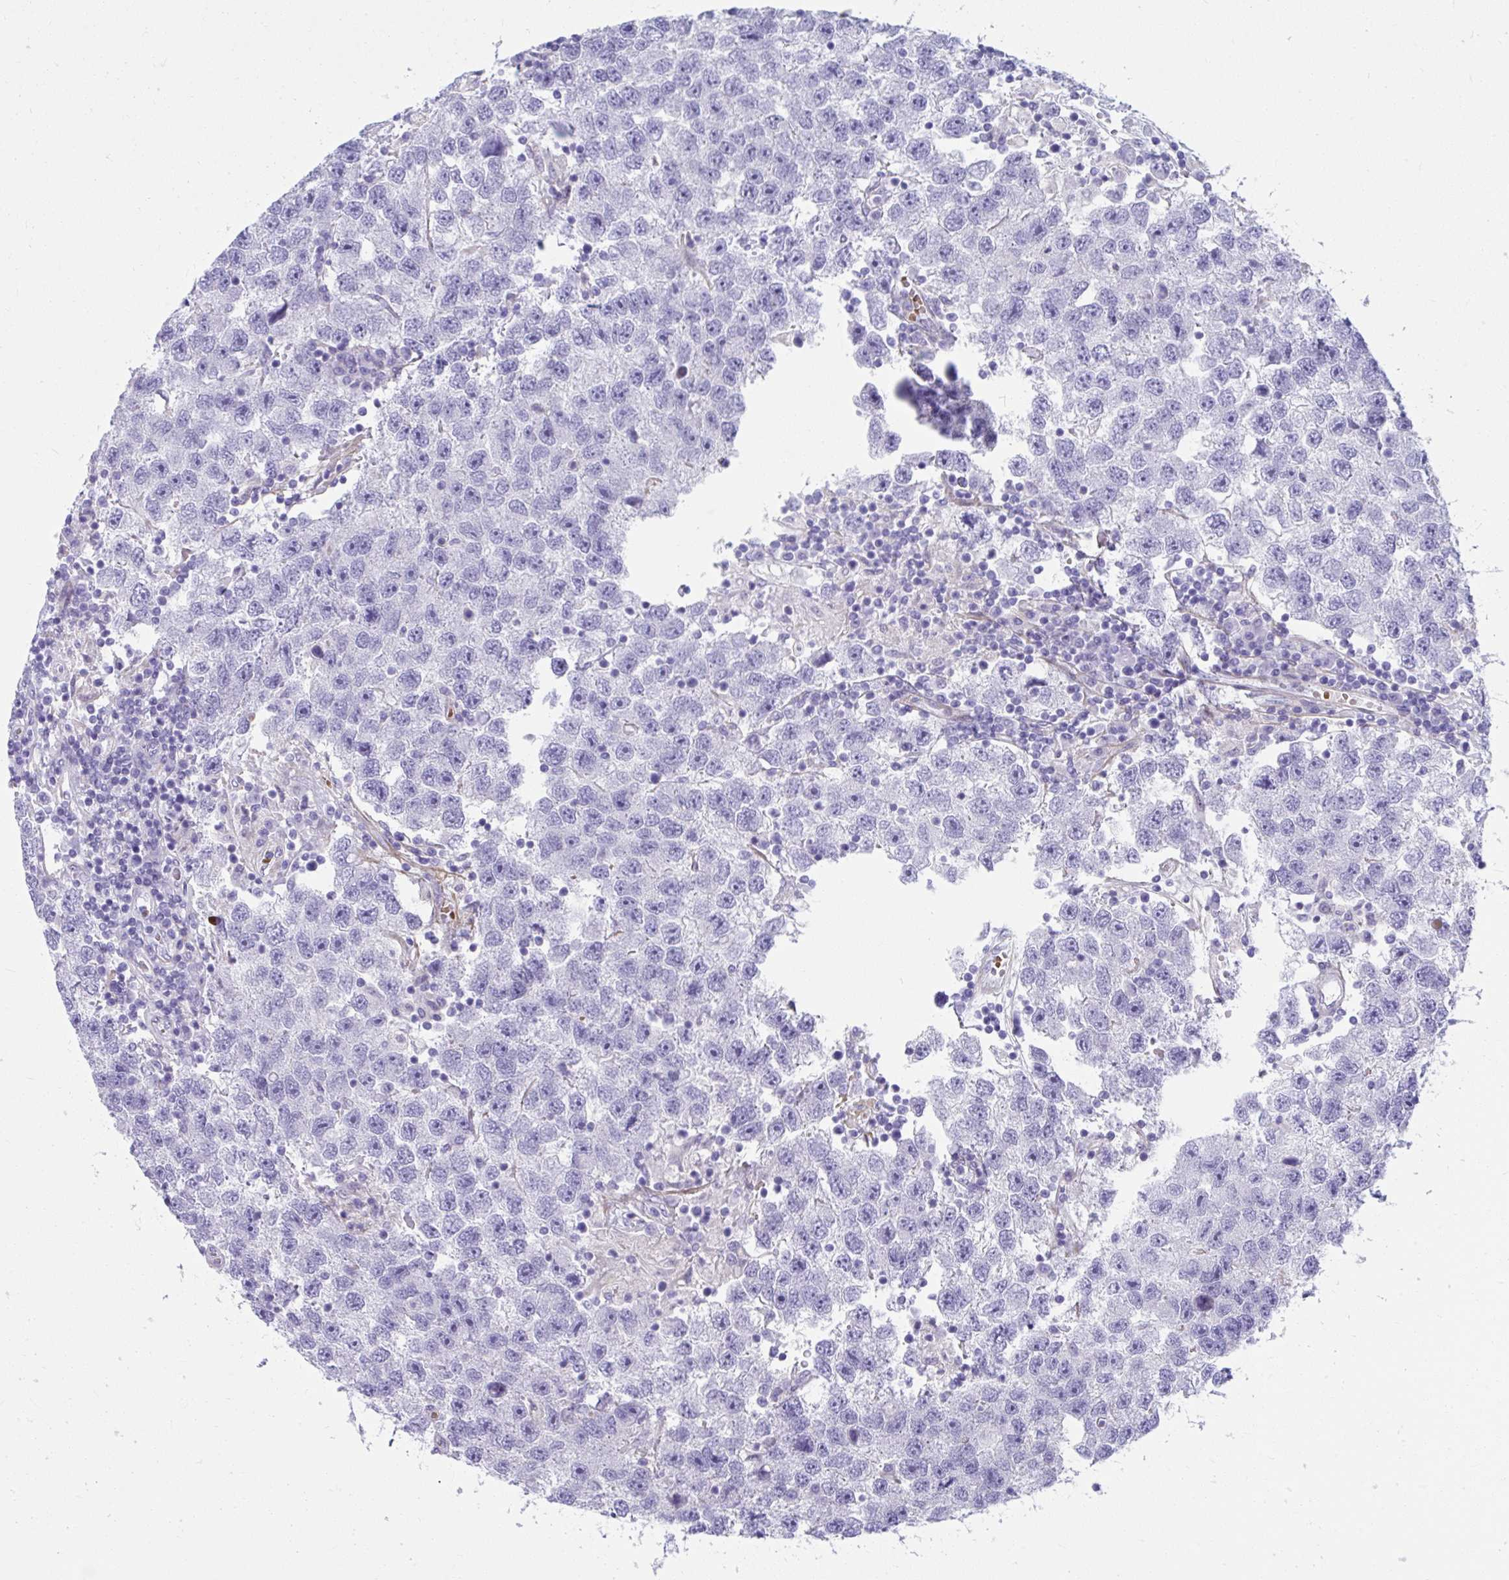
{"staining": {"intensity": "negative", "quantity": "none", "location": "none"}, "tissue": "testis cancer", "cell_type": "Tumor cells", "image_type": "cancer", "snomed": [{"axis": "morphology", "description": "Seminoma, NOS"}, {"axis": "topography", "description": "Testis"}], "caption": "Tumor cells show no significant positivity in testis seminoma. (DAB (3,3'-diaminobenzidine) immunohistochemistry visualized using brightfield microscopy, high magnification).", "gene": "ISL1", "patient": {"sex": "male", "age": 26}}